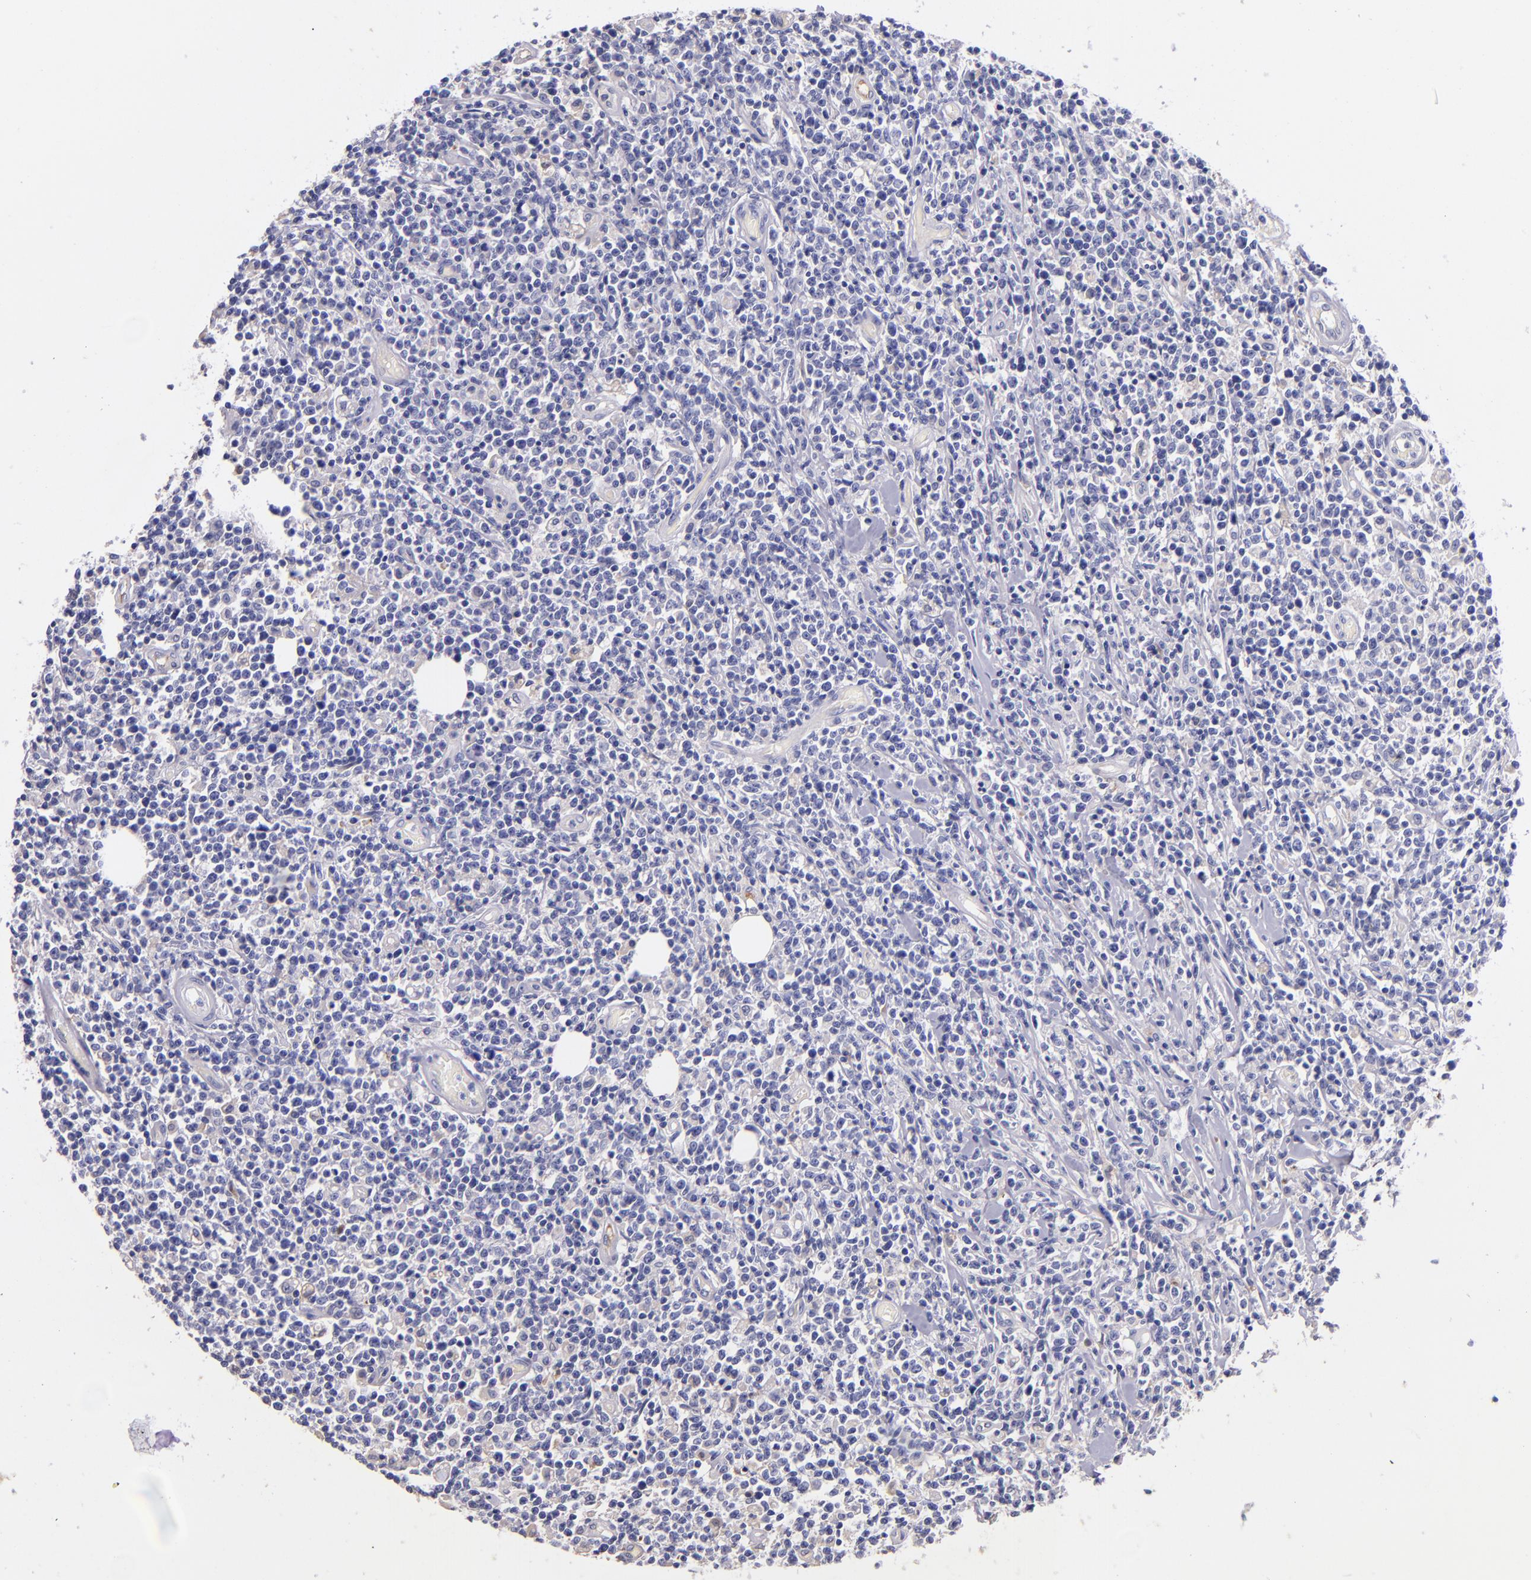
{"staining": {"intensity": "negative", "quantity": "none", "location": "none"}, "tissue": "lymphoma", "cell_type": "Tumor cells", "image_type": "cancer", "snomed": [{"axis": "morphology", "description": "Malignant lymphoma, non-Hodgkin's type, High grade"}, {"axis": "topography", "description": "Colon"}], "caption": "A histopathology image of human lymphoma is negative for staining in tumor cells.", "gene": "KNG1", "patient": {"sex": "male", "age": 82}}